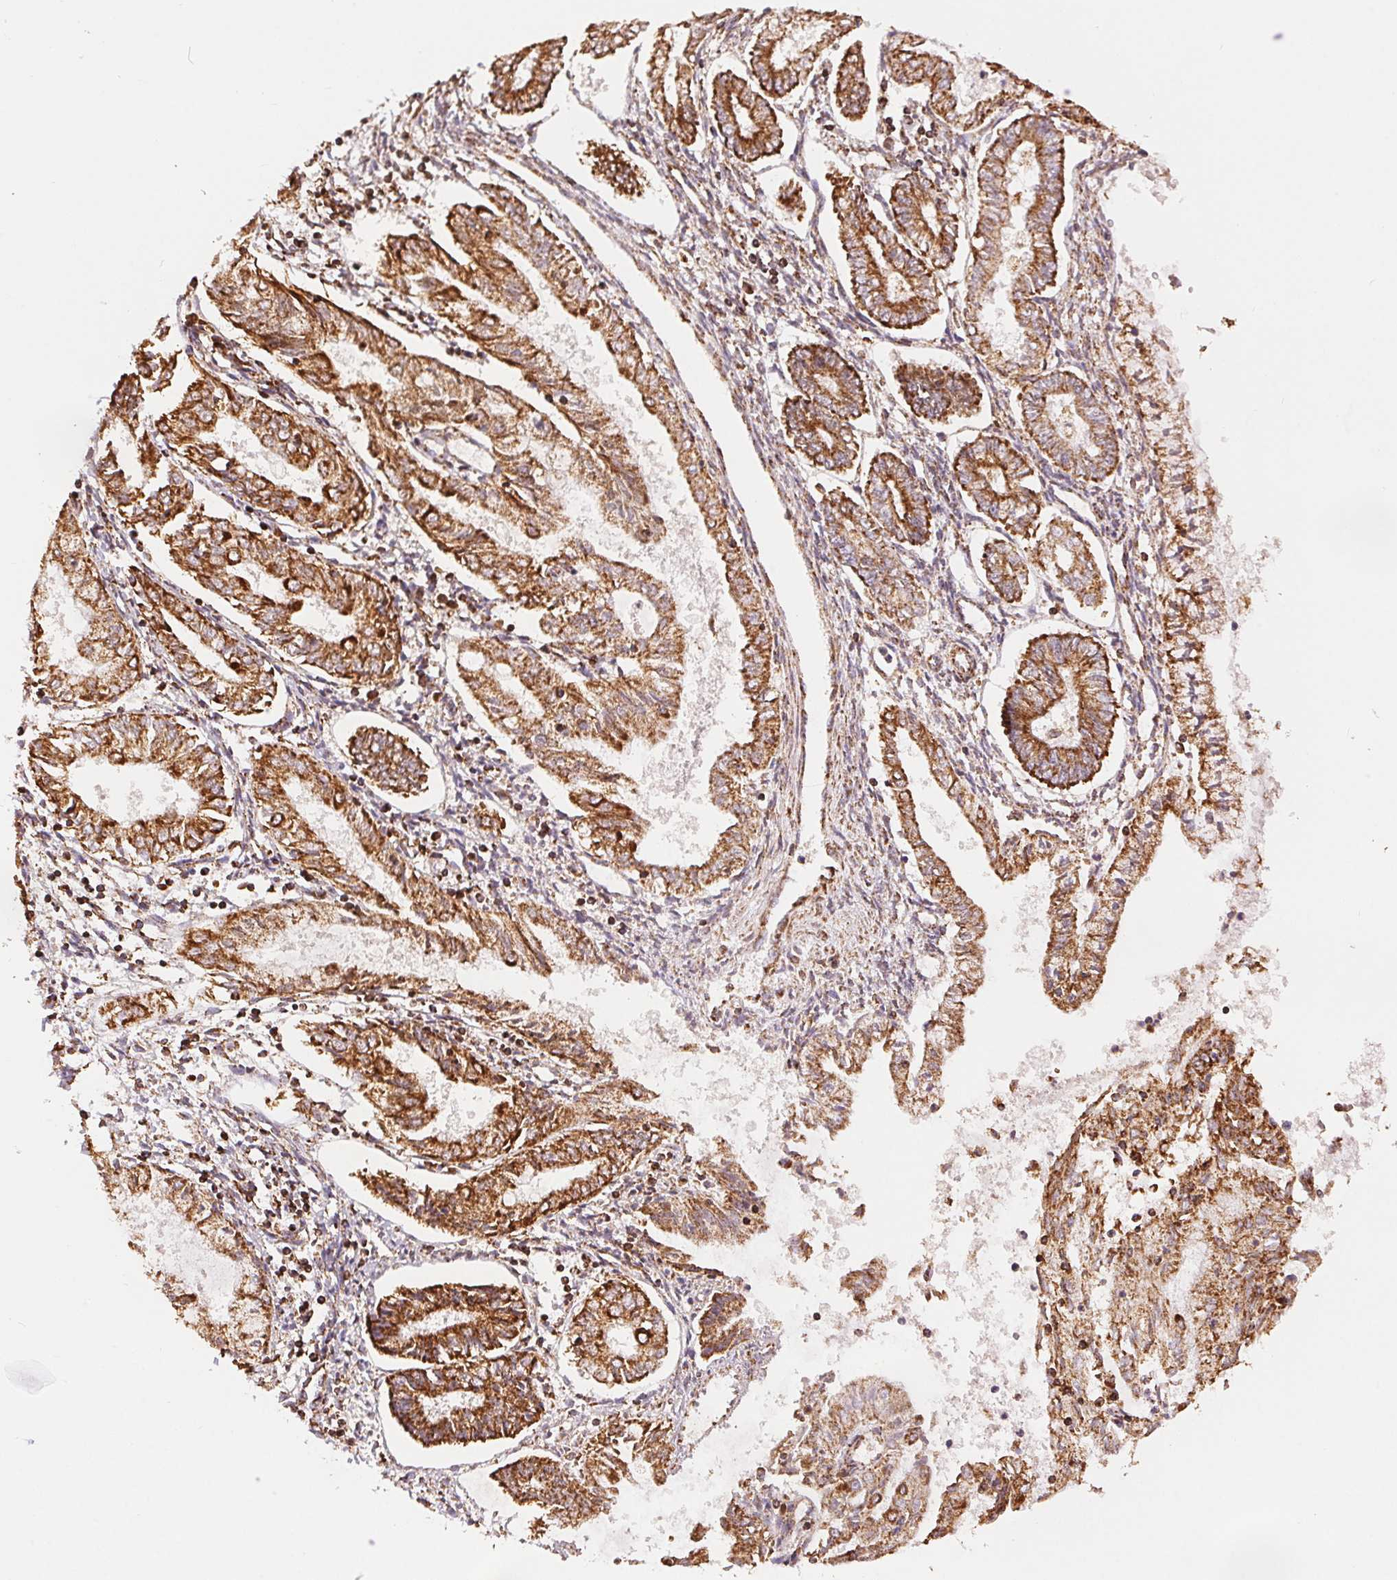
{"staining": {"intensity": "moderate", "quantity": ">75%", "location": "cytoplasmic/membranous"}, "tissue": "endometrial cancer", "cell_type": "Tumor cells", "image_type": "cancer", "snomed": [{"axis": "morphology", "description": "Adenocarcinoma, NOS"}, {"axis": "topography", "description": "Endometrium"}], "caption": "Endometrial cancer stained for a protein (brown) shows moderate cytoplasmic/membranous positive positivity in about >75% of tumor cells.", "gene": "SDHB", "patient": {"sex": "female", "age": 68}}